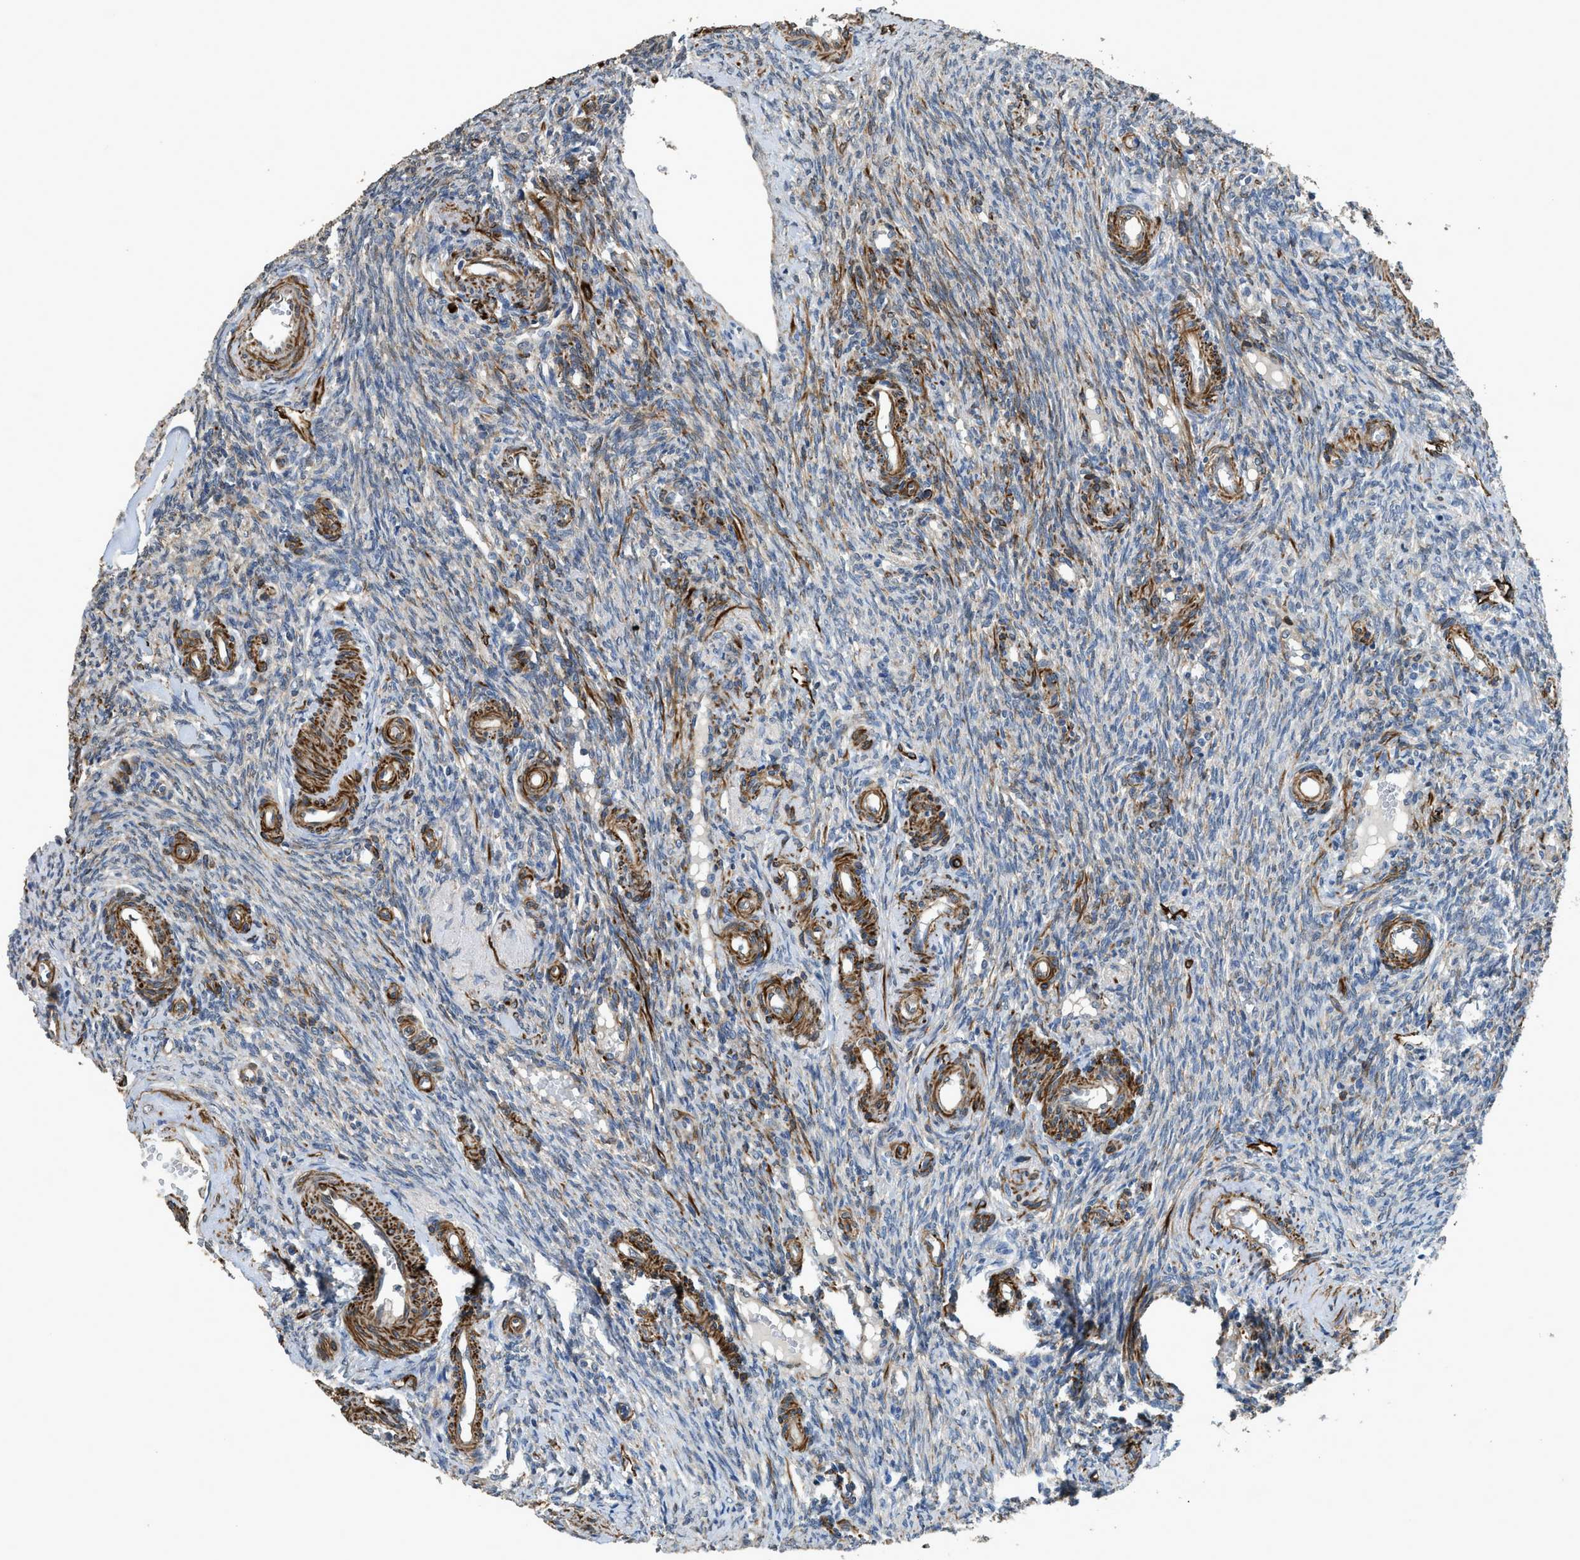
{"staining": {"intensity": "negative", "quantity": "none", "location": "none"}, "tissue": "ovary", "cell_type": "Ovarian stroma cells", "image_type": "normal", "snomed": [{"axis": "morphology", "description": "Normal tissue, NOS"}, {"axis": "topography", "description": "Ovary"}], "caption": "Immunohistochemistry (IHC) photomicrograph of unremarkable human ovary stained for a protein (brown), which reveals no positivity in ovarian stroma cells. The staining was performed using DAB to visualize the protein expression in brown, while the nuclei were stained in blue with hematoxylin (Magnification: 20x).", "gene": "SYNM", "patient": {"sex": "female", "age": 41}}